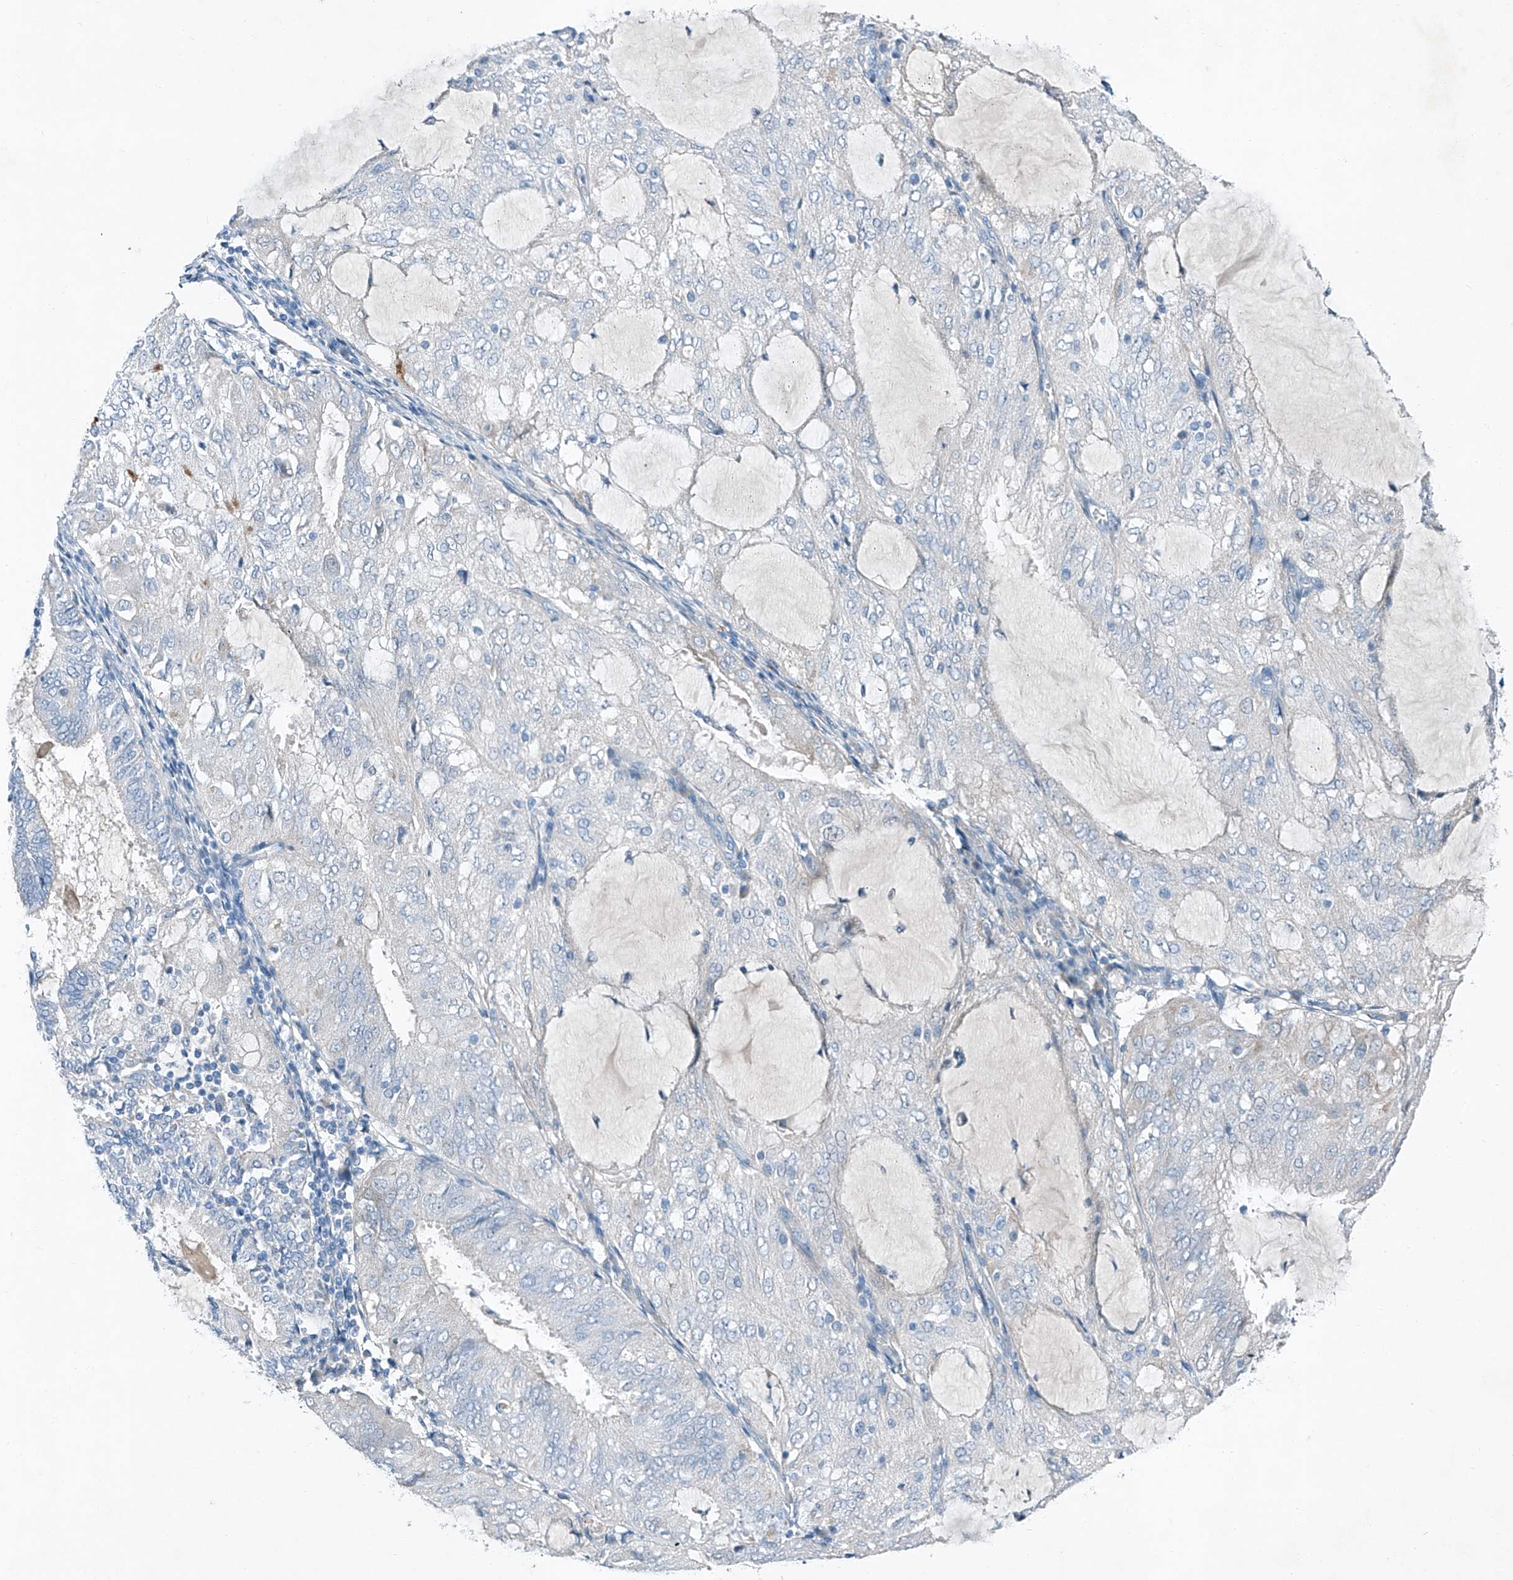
{"staining": {"intensity": "negative", "quantity": "none", "location": "none"}, "tissue": "endometrial cancer", "cell_type": "Tumor cells", "image_type": "cancer", "snomed": [{"axis": "morphology", "description": "Adenocarcinoma, NOS"}, {"axis": "topography", "description": "Endometrium"}], "caption": "Tumor cells show no significant protein positivity in adenocarcinoma (endometrial).", "gene": "MDGA1", "patient": {"sex": "female", "age": 81}}